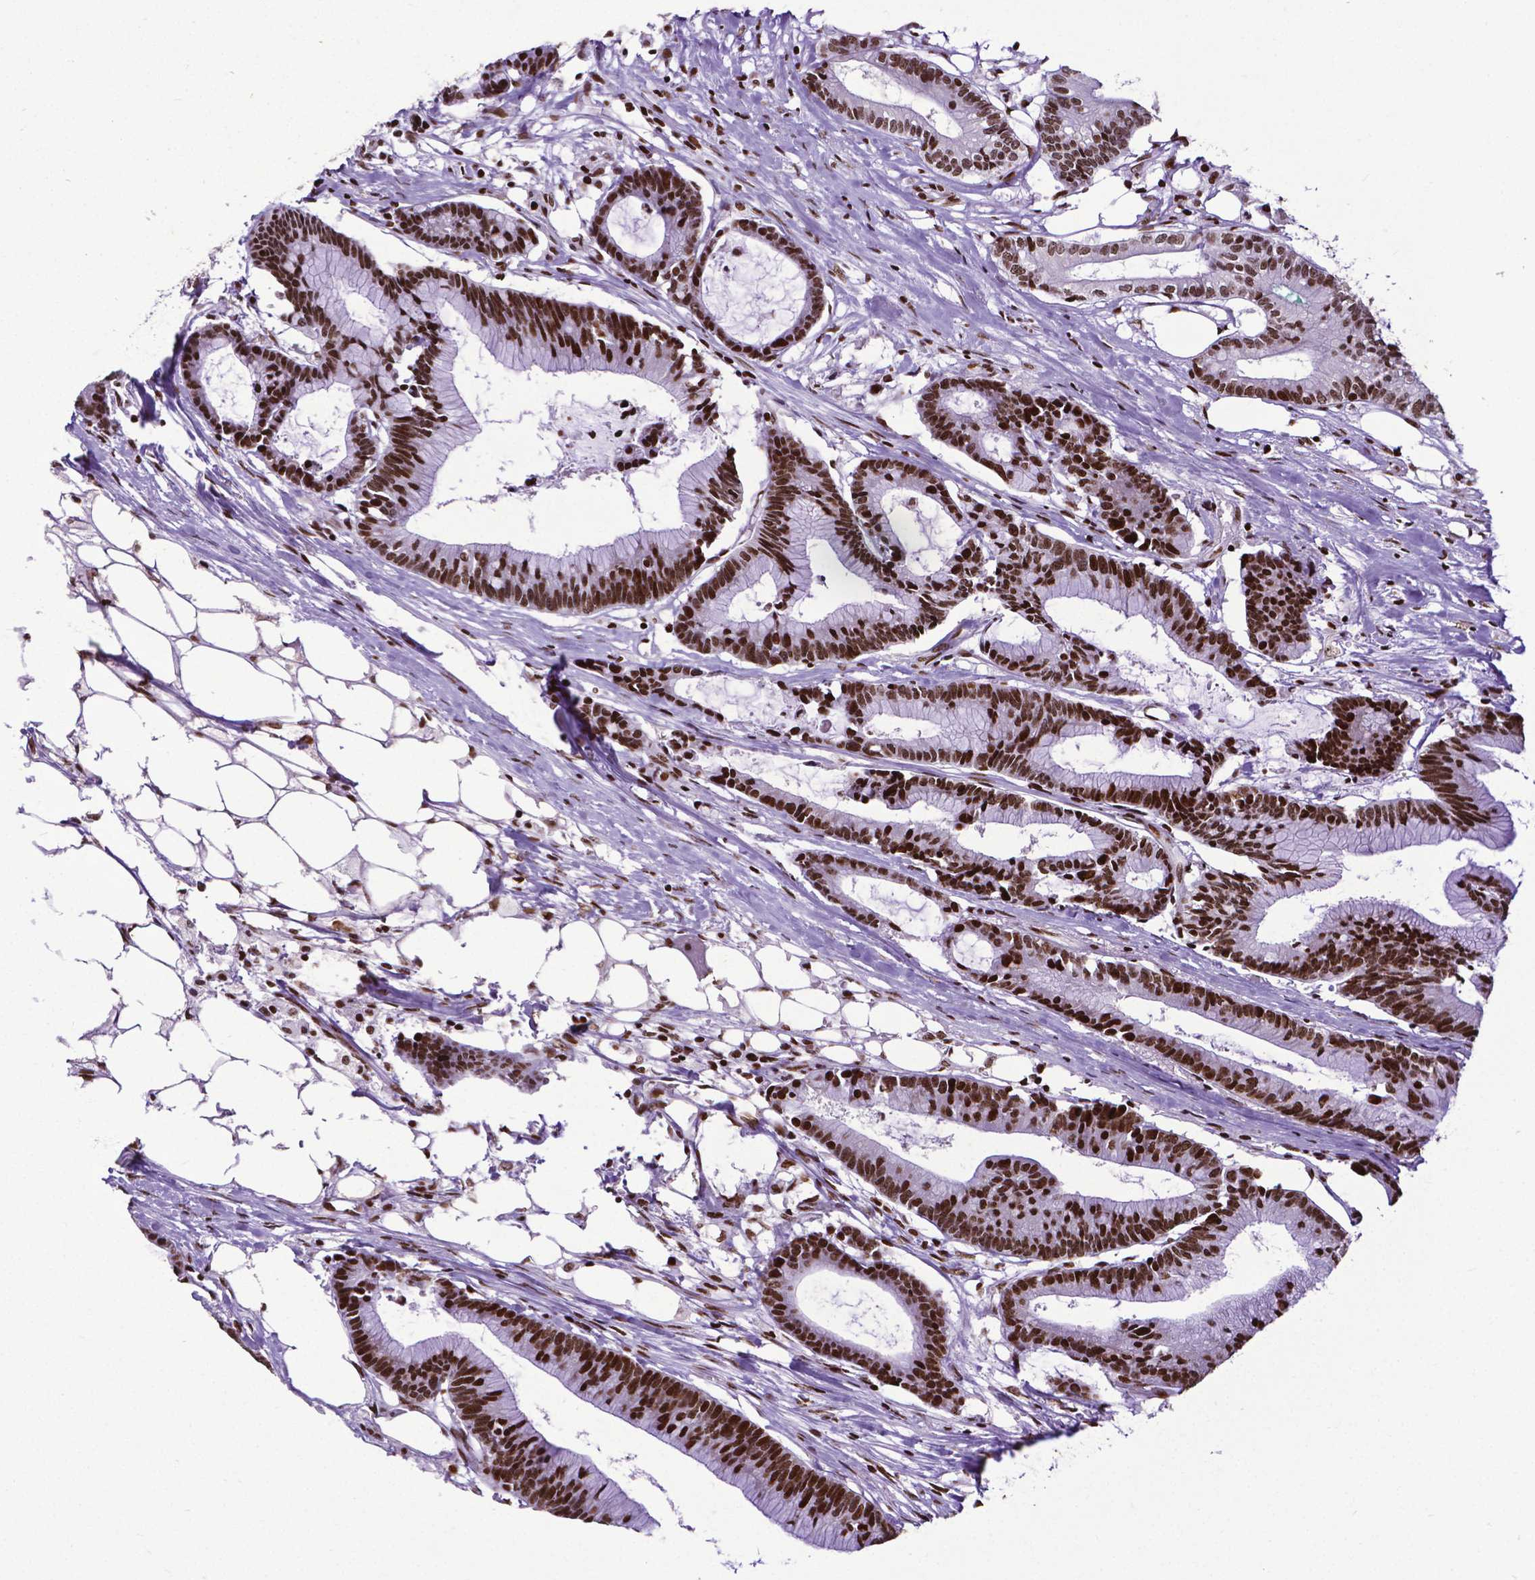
{"staining": {"intensity": "strong", "quantity": ">75%", "location": "nuclear"}, "tissue": "colorectal cancer", "cell_type": "Tumor cells", "image_type": "cancer", "snomed": [{"axis": "morphology", "description": "Adenocarcinoma, NOS"}, {"axis": "topography", "description": "Colon"}], "caption": "This is an image of IHC staining of colorectal cancer, which shows strong expression in the nuclear of tumor cells.", "gene": "CTCF", "patient": {"sex": "female", "age": 78}}